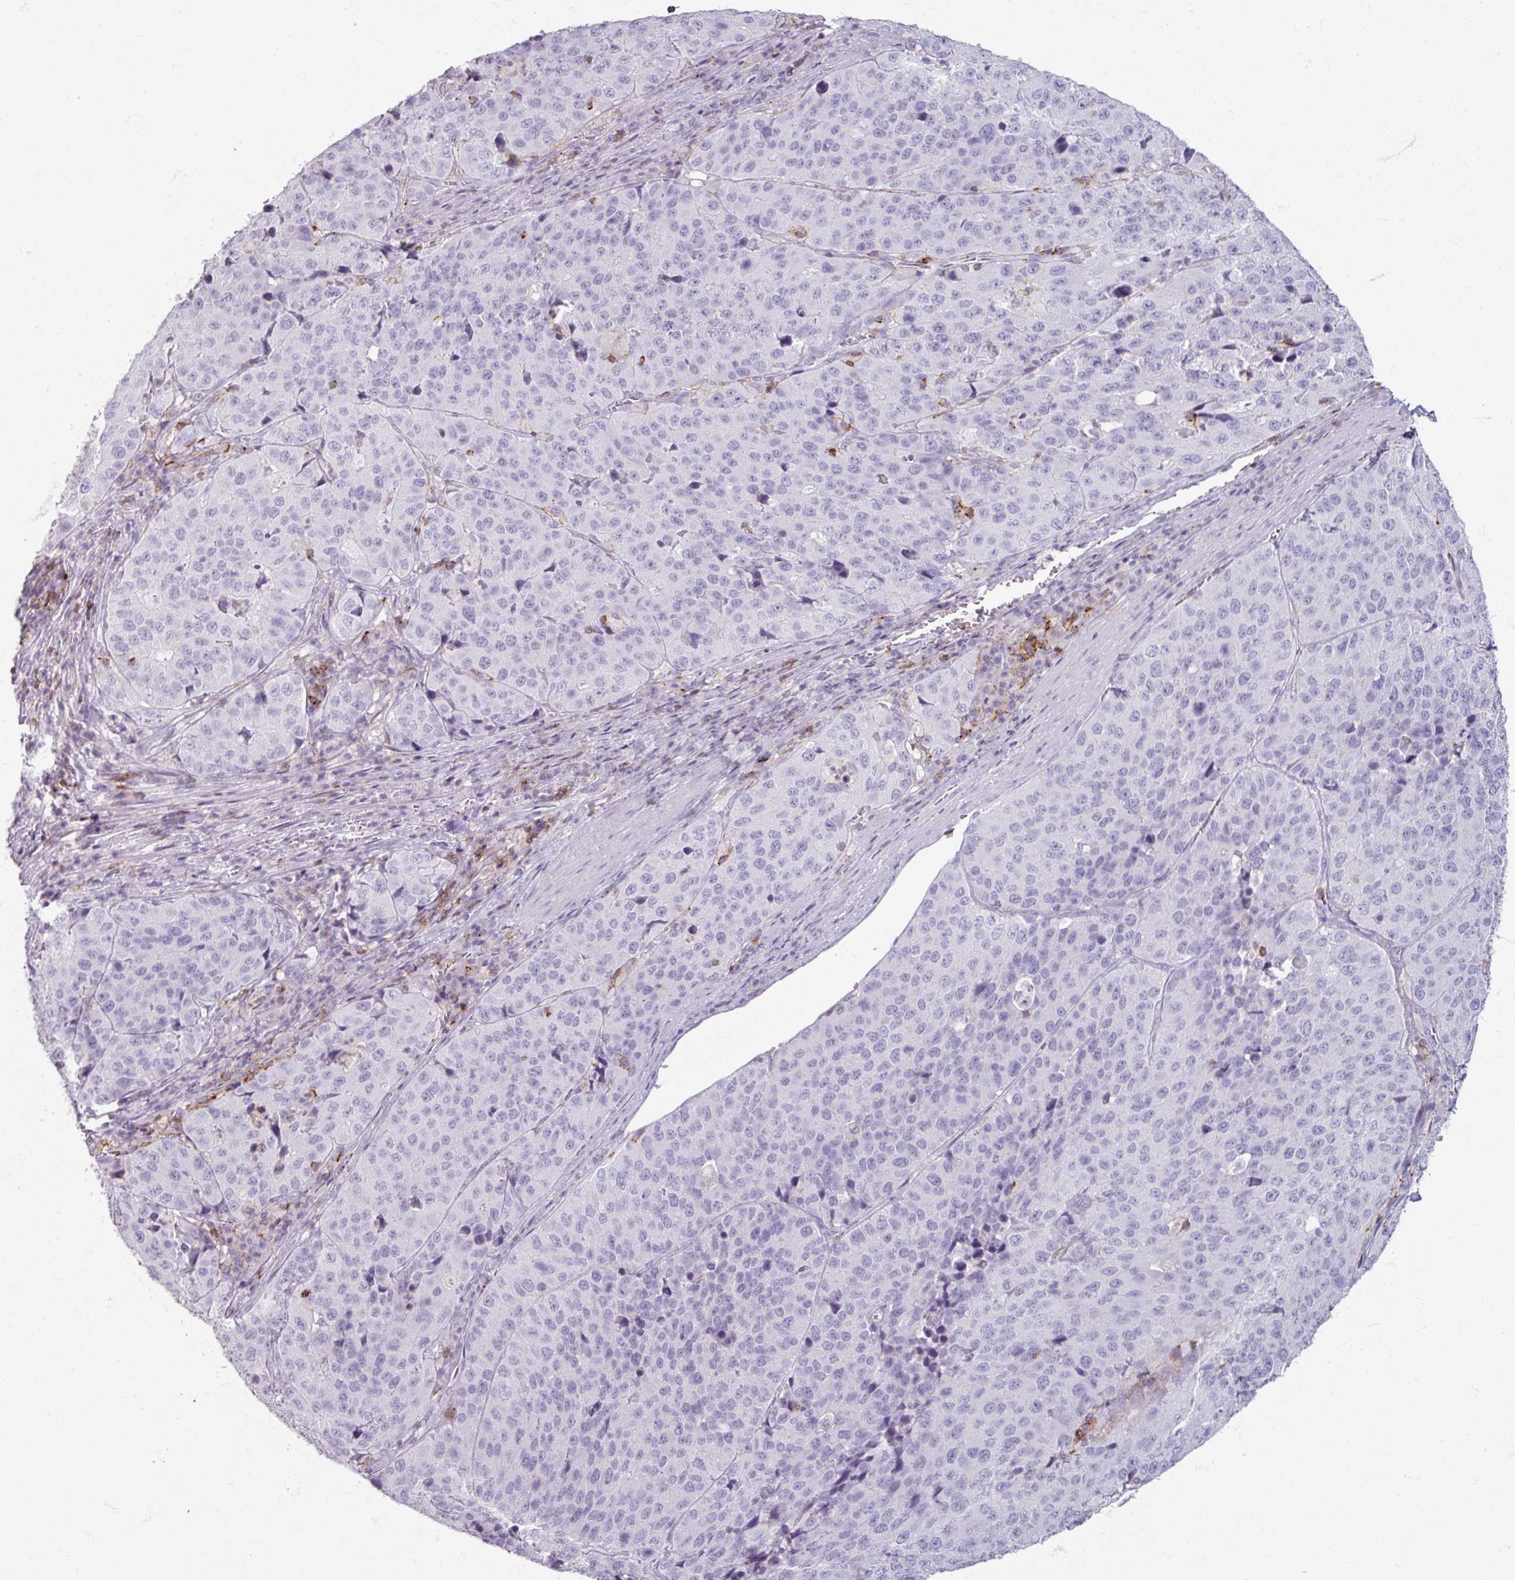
{"staining": {"intensity": "negative", "quantity": "none", "location": "none"}, "tissue": "stomach cancer", "cell_type": "Tumor cells", "image_type": "cancer", "snomed": [{"axis": "morphology", "description": "Adenocarcinoma, NOS"}, {"axis": "topography", "description": "Stomach"}], "caption": "Immunohistochemical staining of stomach adenocarcinoma shows no significant staining in tumor cells.", "gene": "PTPRC", "patient": {"sex": "male", "age": 71}}